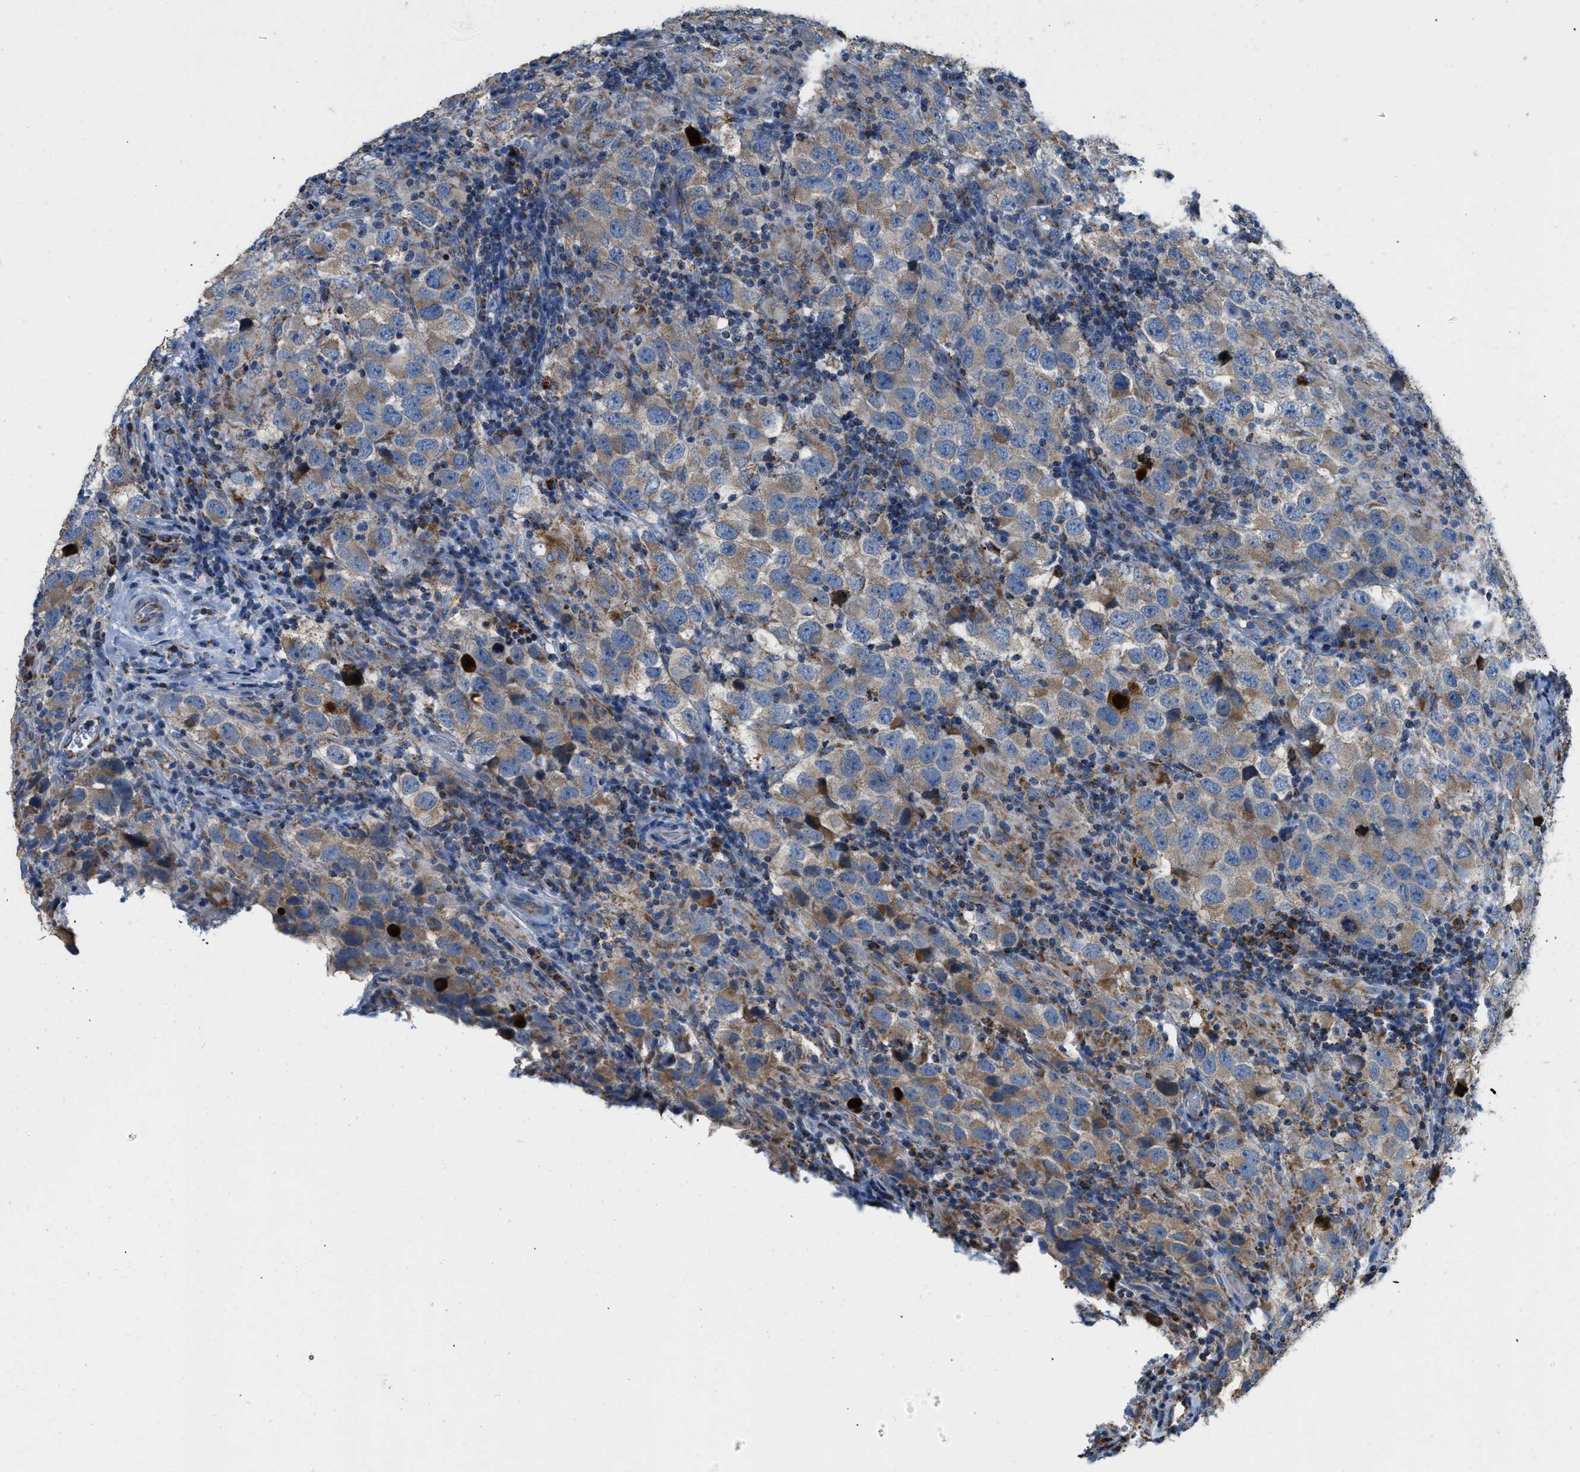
{"staining": {"intensity": "weak", "quantity": ">75%", "location": "cytoplasmic/membranous"}, "tissue": "testis cancer", "cell_type": "Tumor cells", "image_type": "cancer", "snomed": [{"axis": "morphology", "description": "Carcinoma, Embryonal, NOS"}, {"axis": "topography", "description": "Testis"}], "caption": "The immunohistochemical stain highlights weak cytoplasmic/membranous staining in tumor cells of testis embryonal carcinoma tissue. (DAB (3,3'-diaminobenzidine) IHC with brightfield microscopy, high magnification).", "gene": "ETFB", "patient": {"sex": "male", "age": 21}}